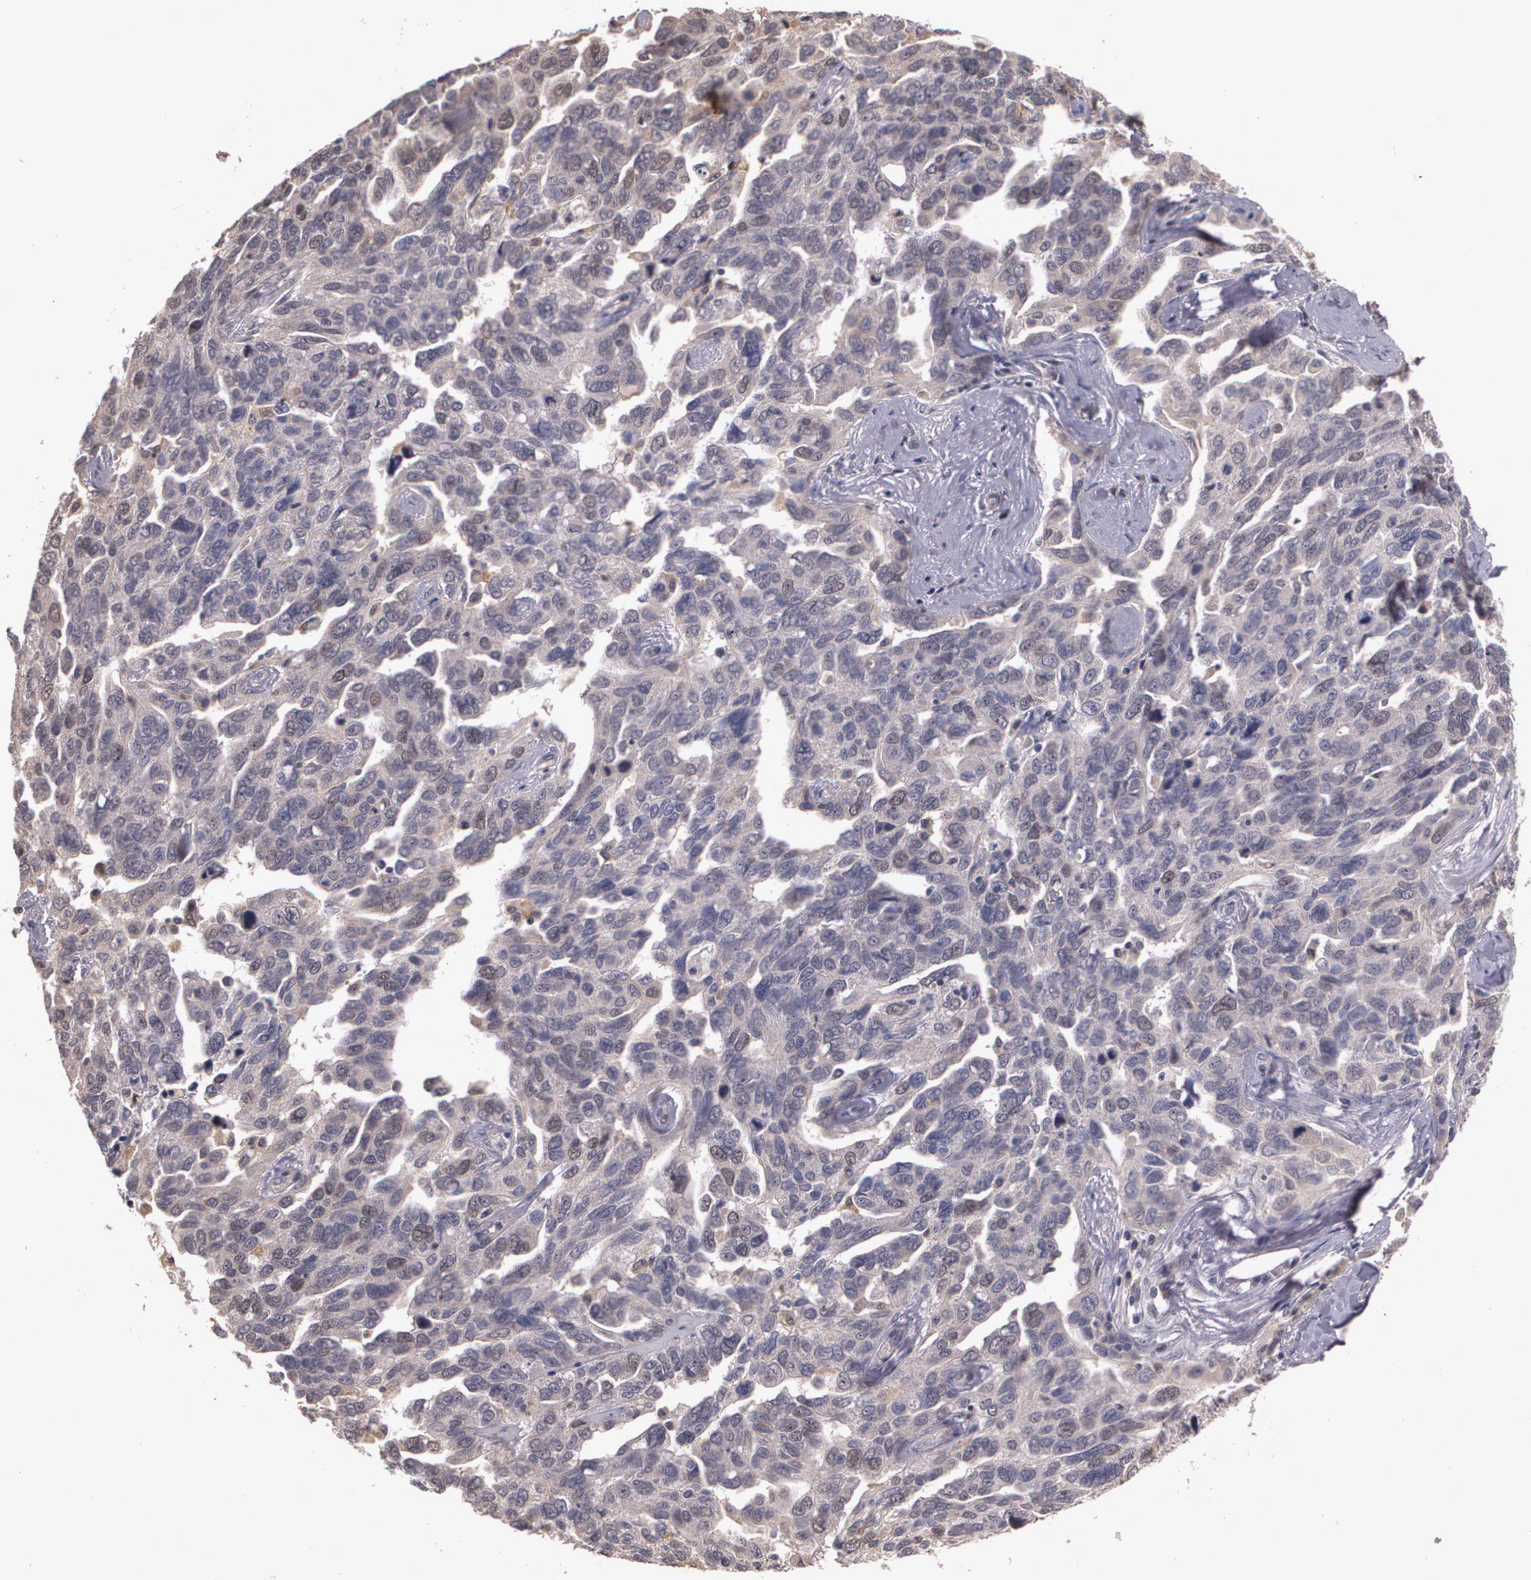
{"staining": {"intensity": "weak", "quantity": "<25%", "location": "cytoplasmic/membranous,nuclear"}, "tissue": "ovarian cancer", "cell_type": "Tumor cells", "image_type": "cancer", "snomed": [{"axis": "morphology", "description": "Cystadenocarcinoma, serous, NOS"}, {"axis": "topography", "description": "Ovary"}], "caption": "Ovarian cancer was stained to show a protein in brown. There is no significant staining in tumor cells.", "gene": "BRCA1", "patient": {"sex": "female", "age": 64}}